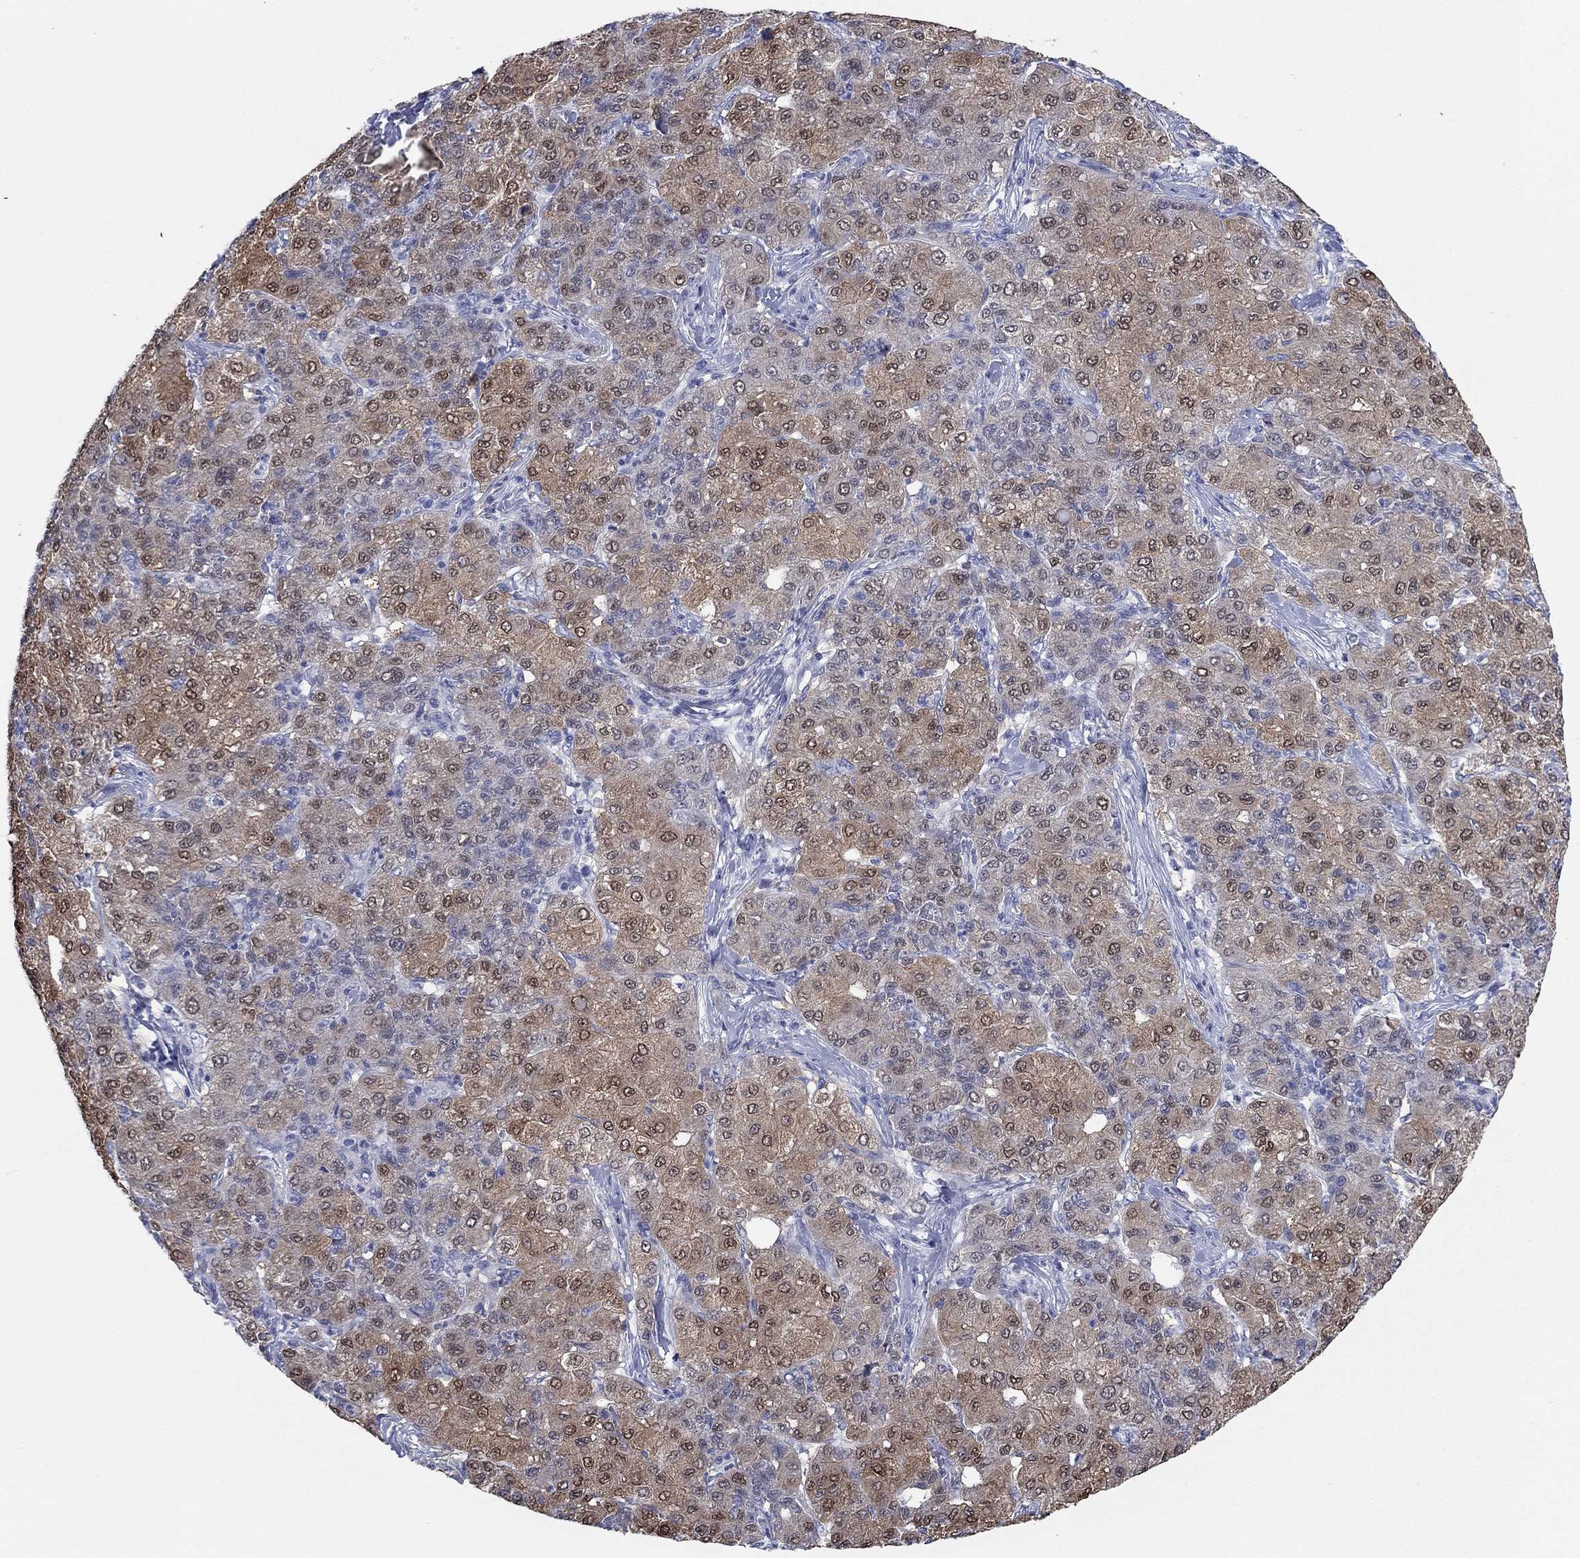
{"staining": {"intensity": "moderate", "quantity": "25%-75%", "location": "cytoplasmic/membranous,nuclear"}, "tissue": "liver cancer", "cell_type": "Tumor cells", "image_type": "cancer", "snomed": [{"axis": "morphology", "description": "Carcinoma, Hepatocellular, NOS"}, {"axis": "topography", "description": "Liver"}], "caption": "Hepatocellular carcinoma (liver) stained for a protein (brown) shows moderate cytoplasmic/membranous and nuclear positive expression in about 25%-75% of tumor cells.", "gene": "ATP6V1G2", "patient": {"sex": "male", "age": 65}}